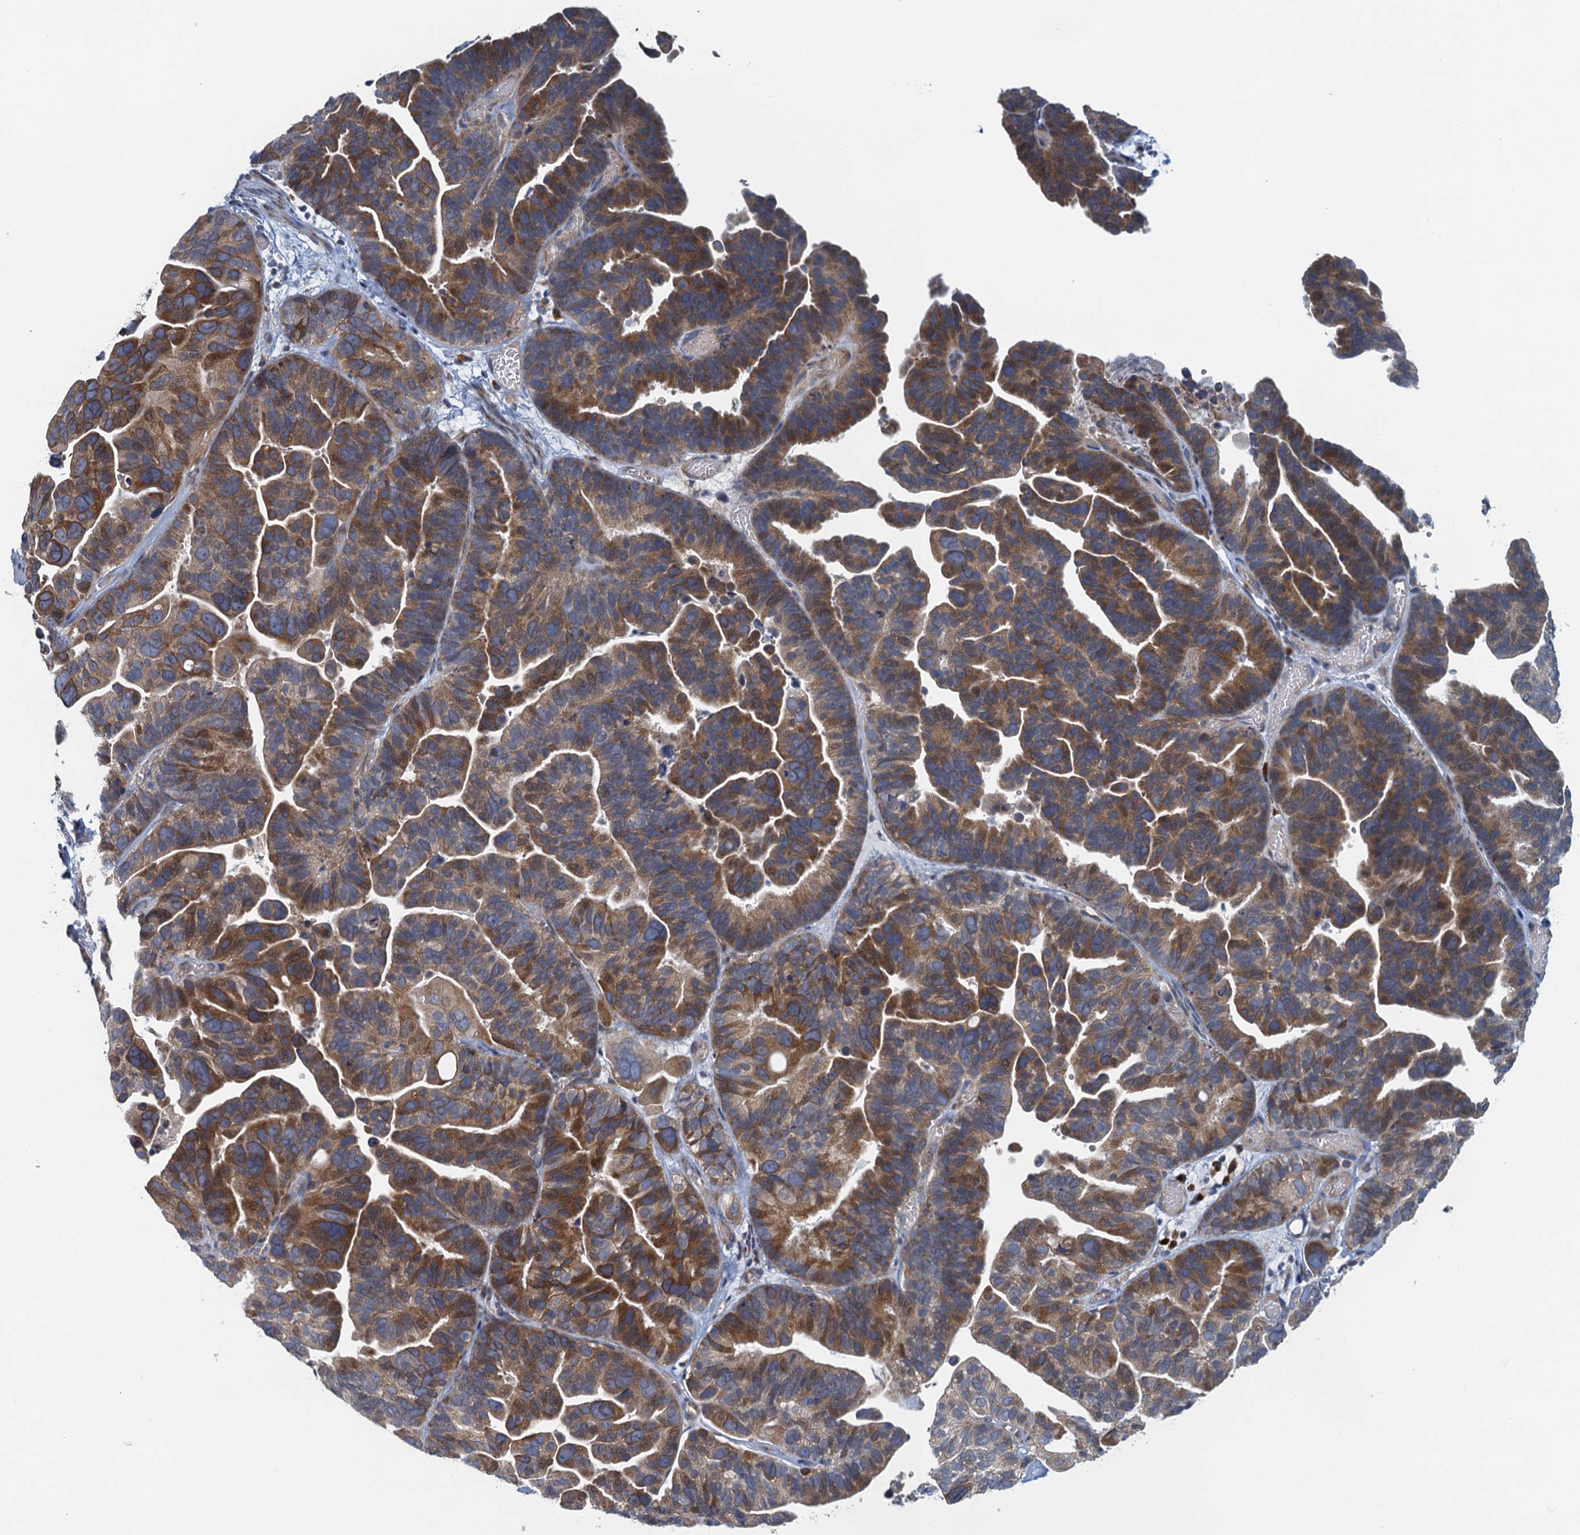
{"staining": {"intensity": "moderate", "quantity": "25%-75%", "location": "cytoplasmic/membranous"}, "tissue": "ovarian cancer", "cell_type": "Tumor cells", "image_type": "cancer", "snomed": [{"axis": "morphology", "description": "Cystadenocarcinoma, serous, NOS"}, {"axis": "topography", "description": "Ovary"}], "caption": "A high-resolution micrograph shows immunohistochemistry staining of serous cystadenocarcinoma (ovarian), which reveals moderate cytoplasmic/membranous positivity in about 25%-75% of tumor cells.", "gene": "ALG2", "patient": {"sex": "female", "age": 56}}